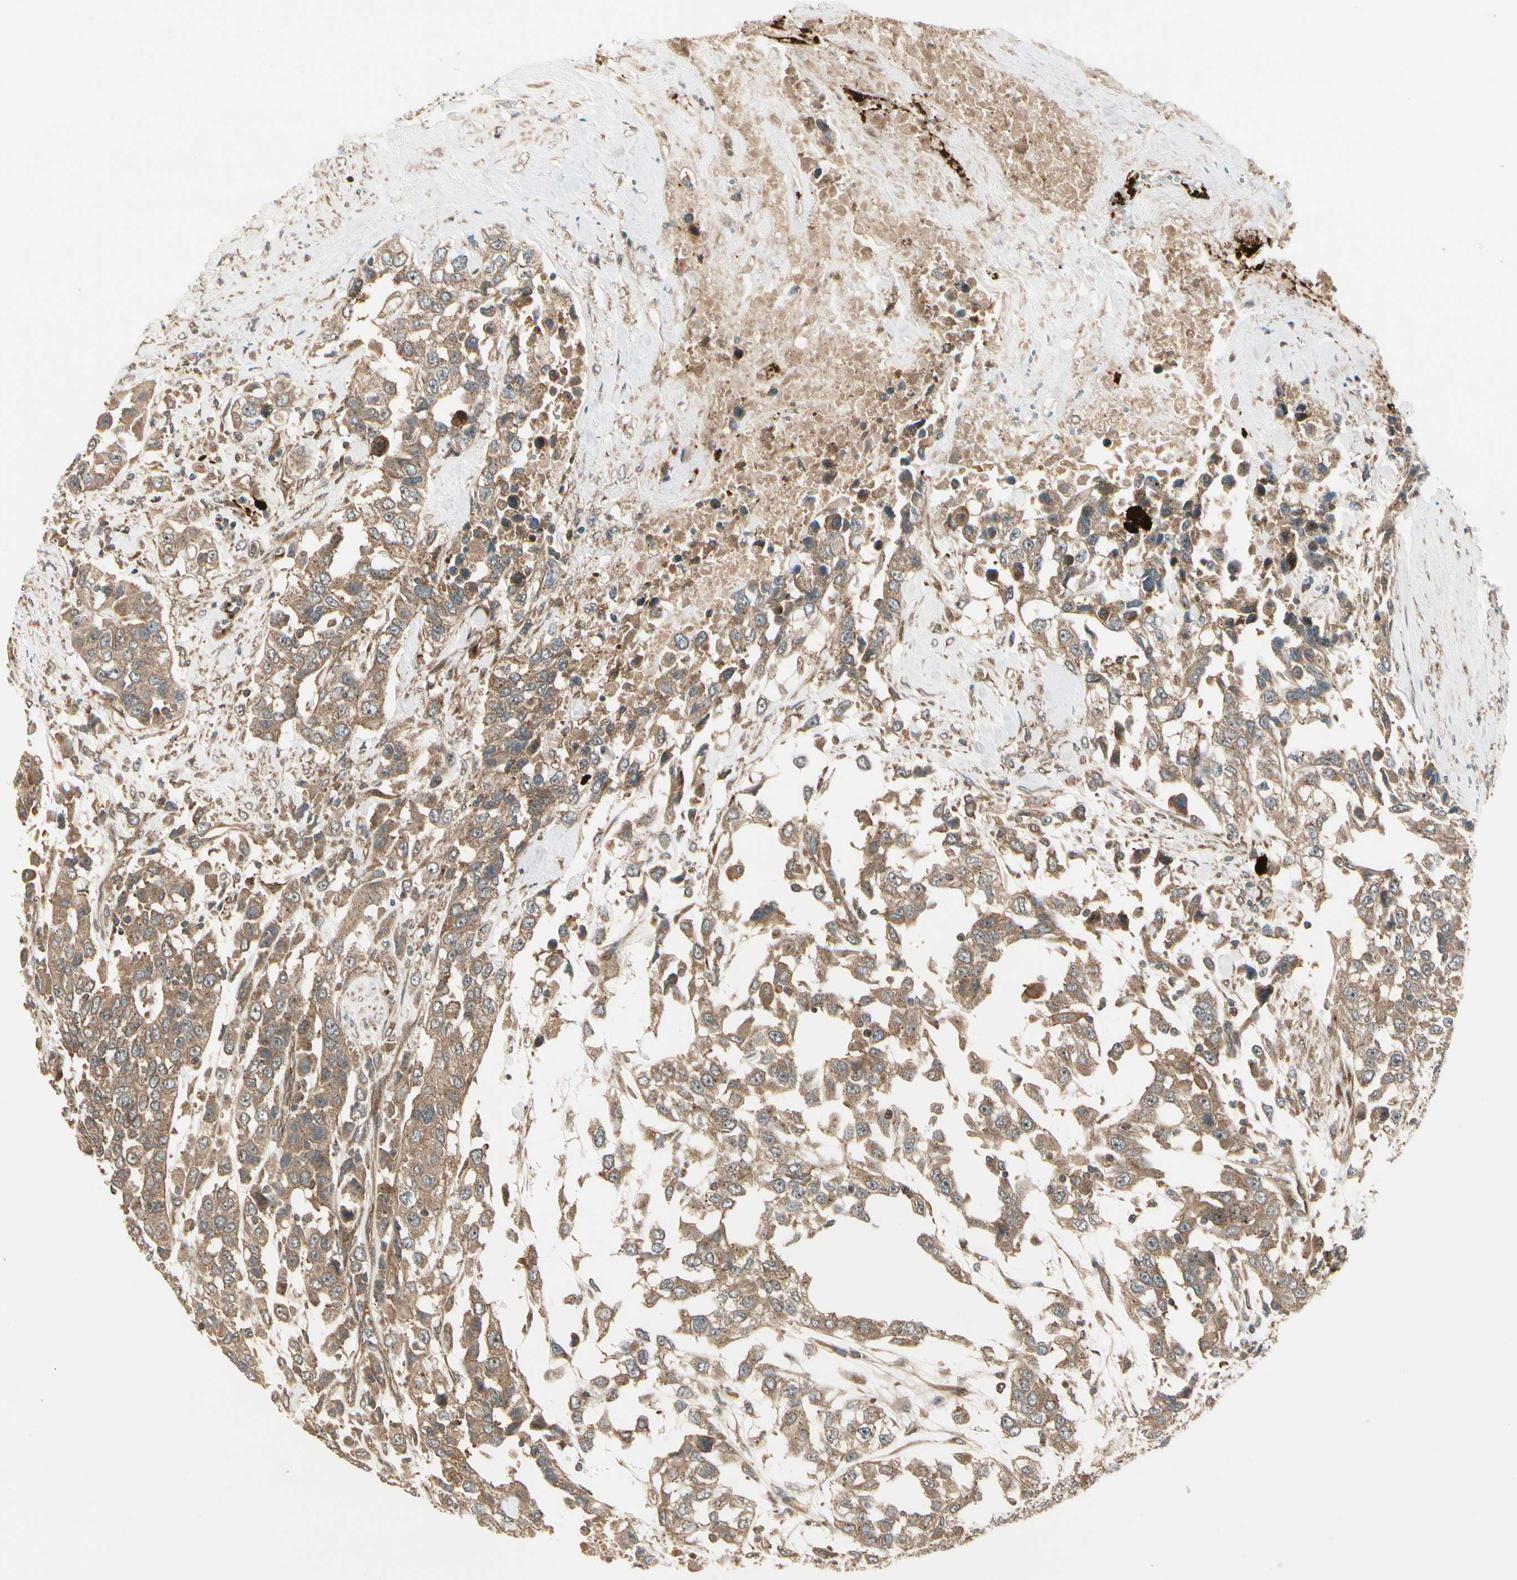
{"staining": {"intensity": "moderate", "quantity": ">75%", "location": "cytoplasmic/membranous"}, "tissue": "urothelial cancer", "cell_type": "Tumor cells", "image_type": "cancer", "snomed": [{"axis": "morphology", "description": "Urothelial carcinoma, High grade"}, {"axis": "topography", "description": "Urinary bladder"}], "caption": "The immunohistochemical stain shows moderate cytoplasmic/membranous staining in tumor cells of high-grade urothelial carcinoma tissue.", "gene": "FKBP15", "patient": {"sex": "female", "age": 80}}